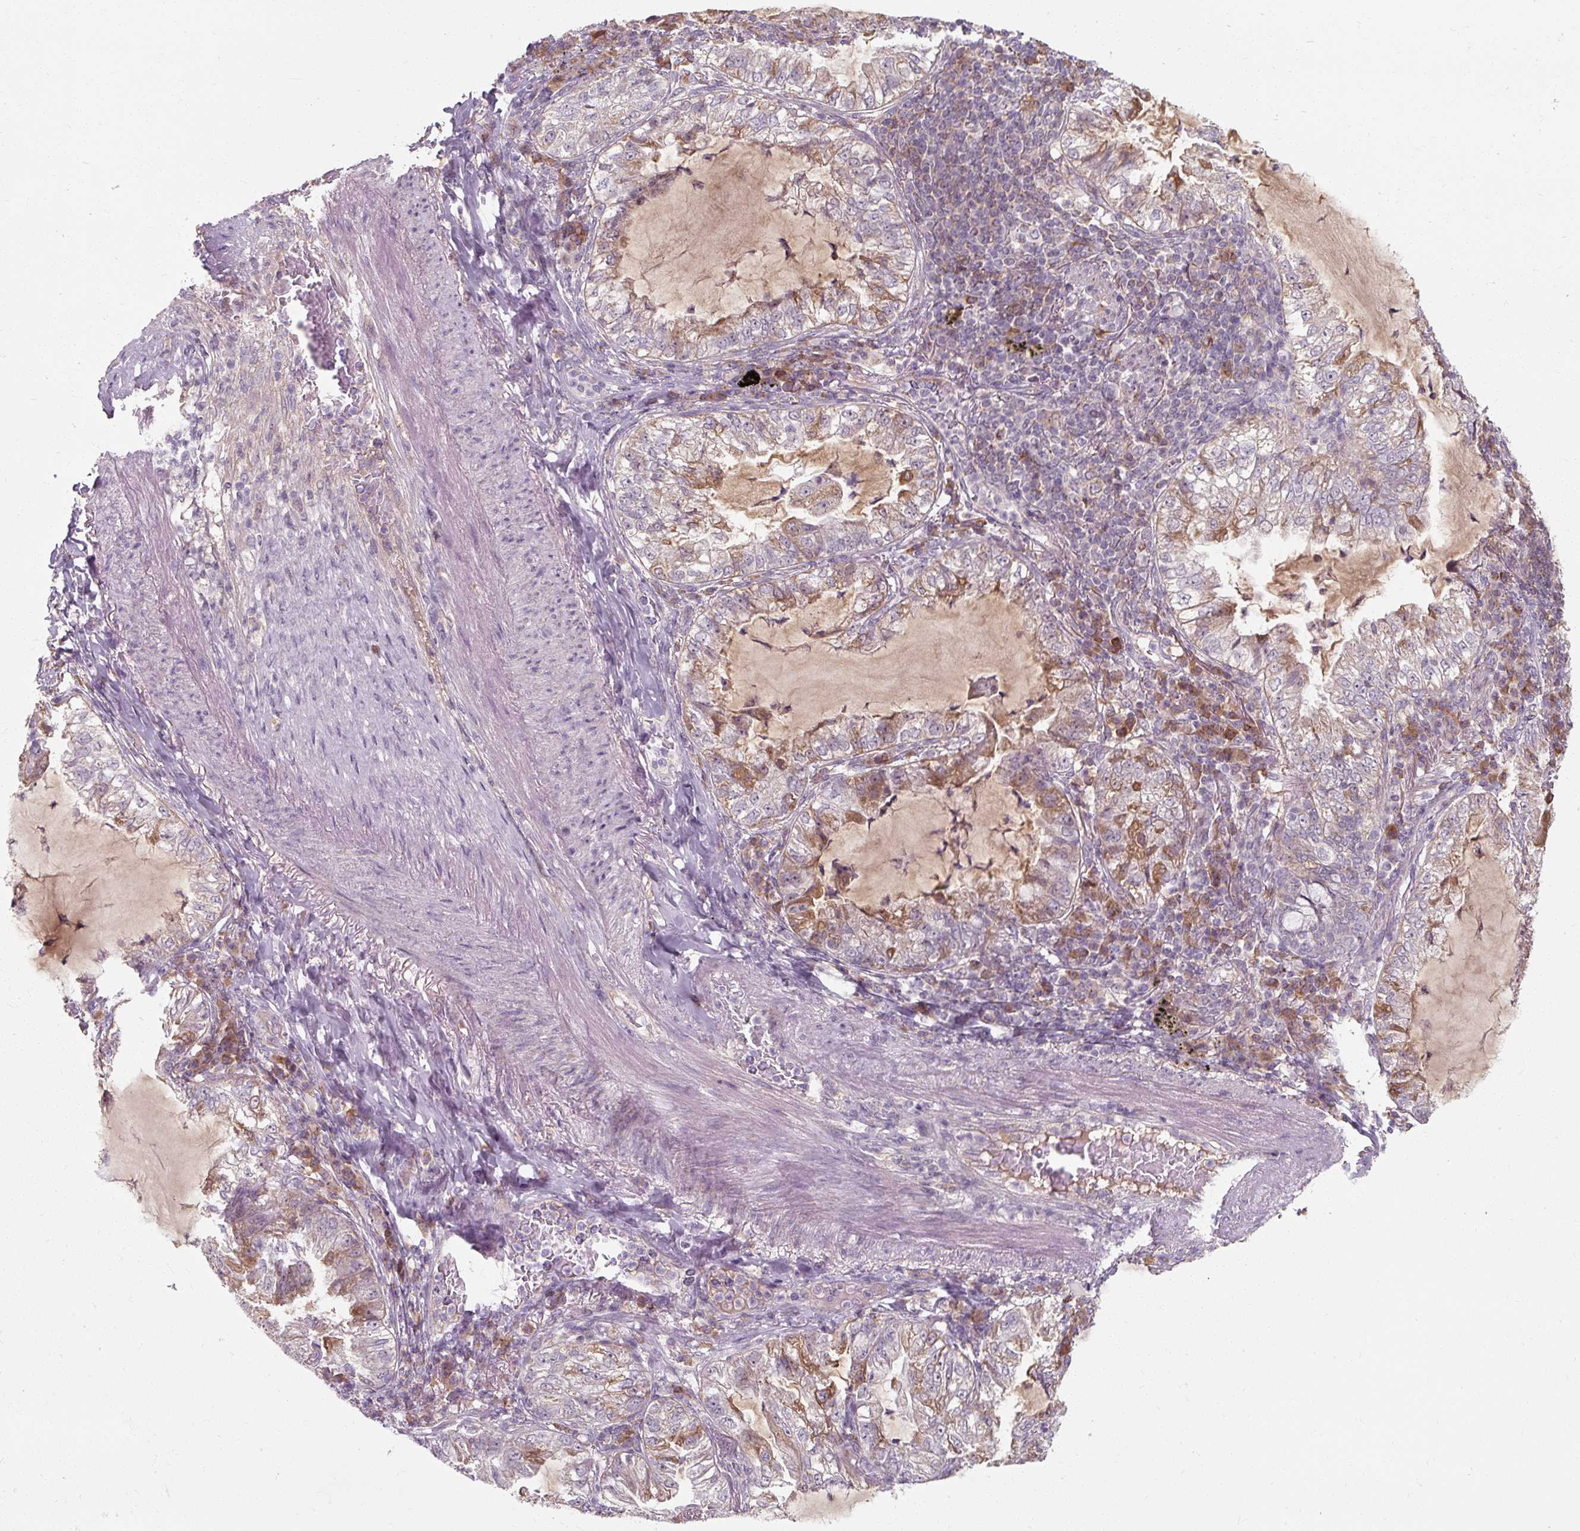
{"staining": {"intensity": "moderate", "quantity": "<25%", "location": "cytoplasmic/membranous"}, "tissue": "lung cancer", "cell_type": "Tumor cells", "image_type": "cancer", "snomed": [{"axis": "morphology", "description": "Adenocarcinoma, NOS"}, {"axis": "topography", "description": "Lung"}], "caption": "A micrograph showing moderate cytoplasmic/membranous staining in approximately <25% of tumor cells in lung adenocarcinoma, as visualized by brown immunohistochemical staining.", "gene": "TSEN54", "patient": {"sex": "female", "age": 73}}